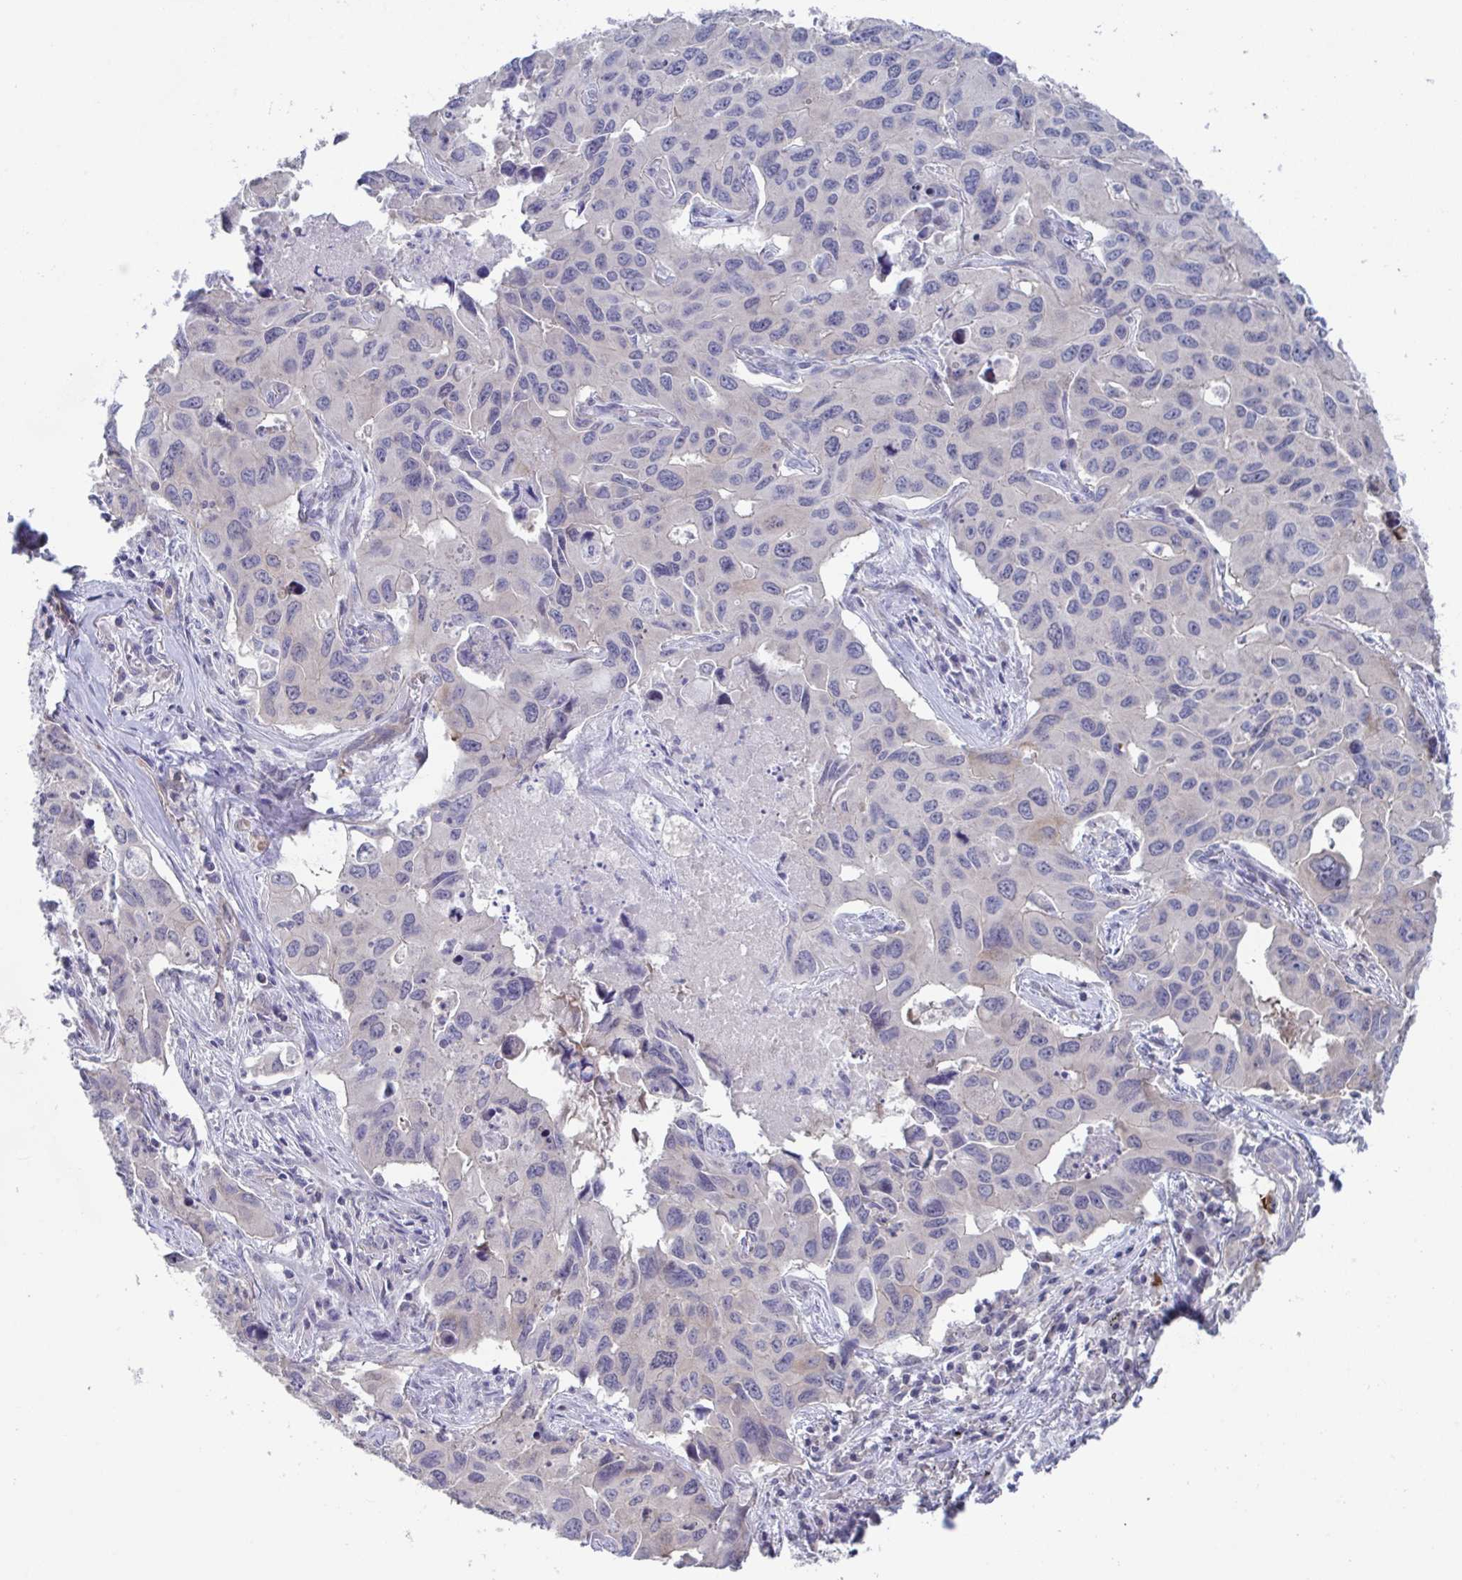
{"staining": {"intensity": "negative", "quantity": "none", "location": "none"}, "tissue": "lung cancer", "cell_type": "Tumor cells", "image_type": "cancer", "snomed": [{"axis": "morphology", "description": "Adenocarcinoma, NOS"}, {"axis": "topography", "description": "Lung"}], "caption": "Tumor cells are negative for brown protein staining in lung cancer. (DAB IHC with hematoxylin counter stain).", "gene": "STK26", "patient": {"sex": "male", "age": 64}}